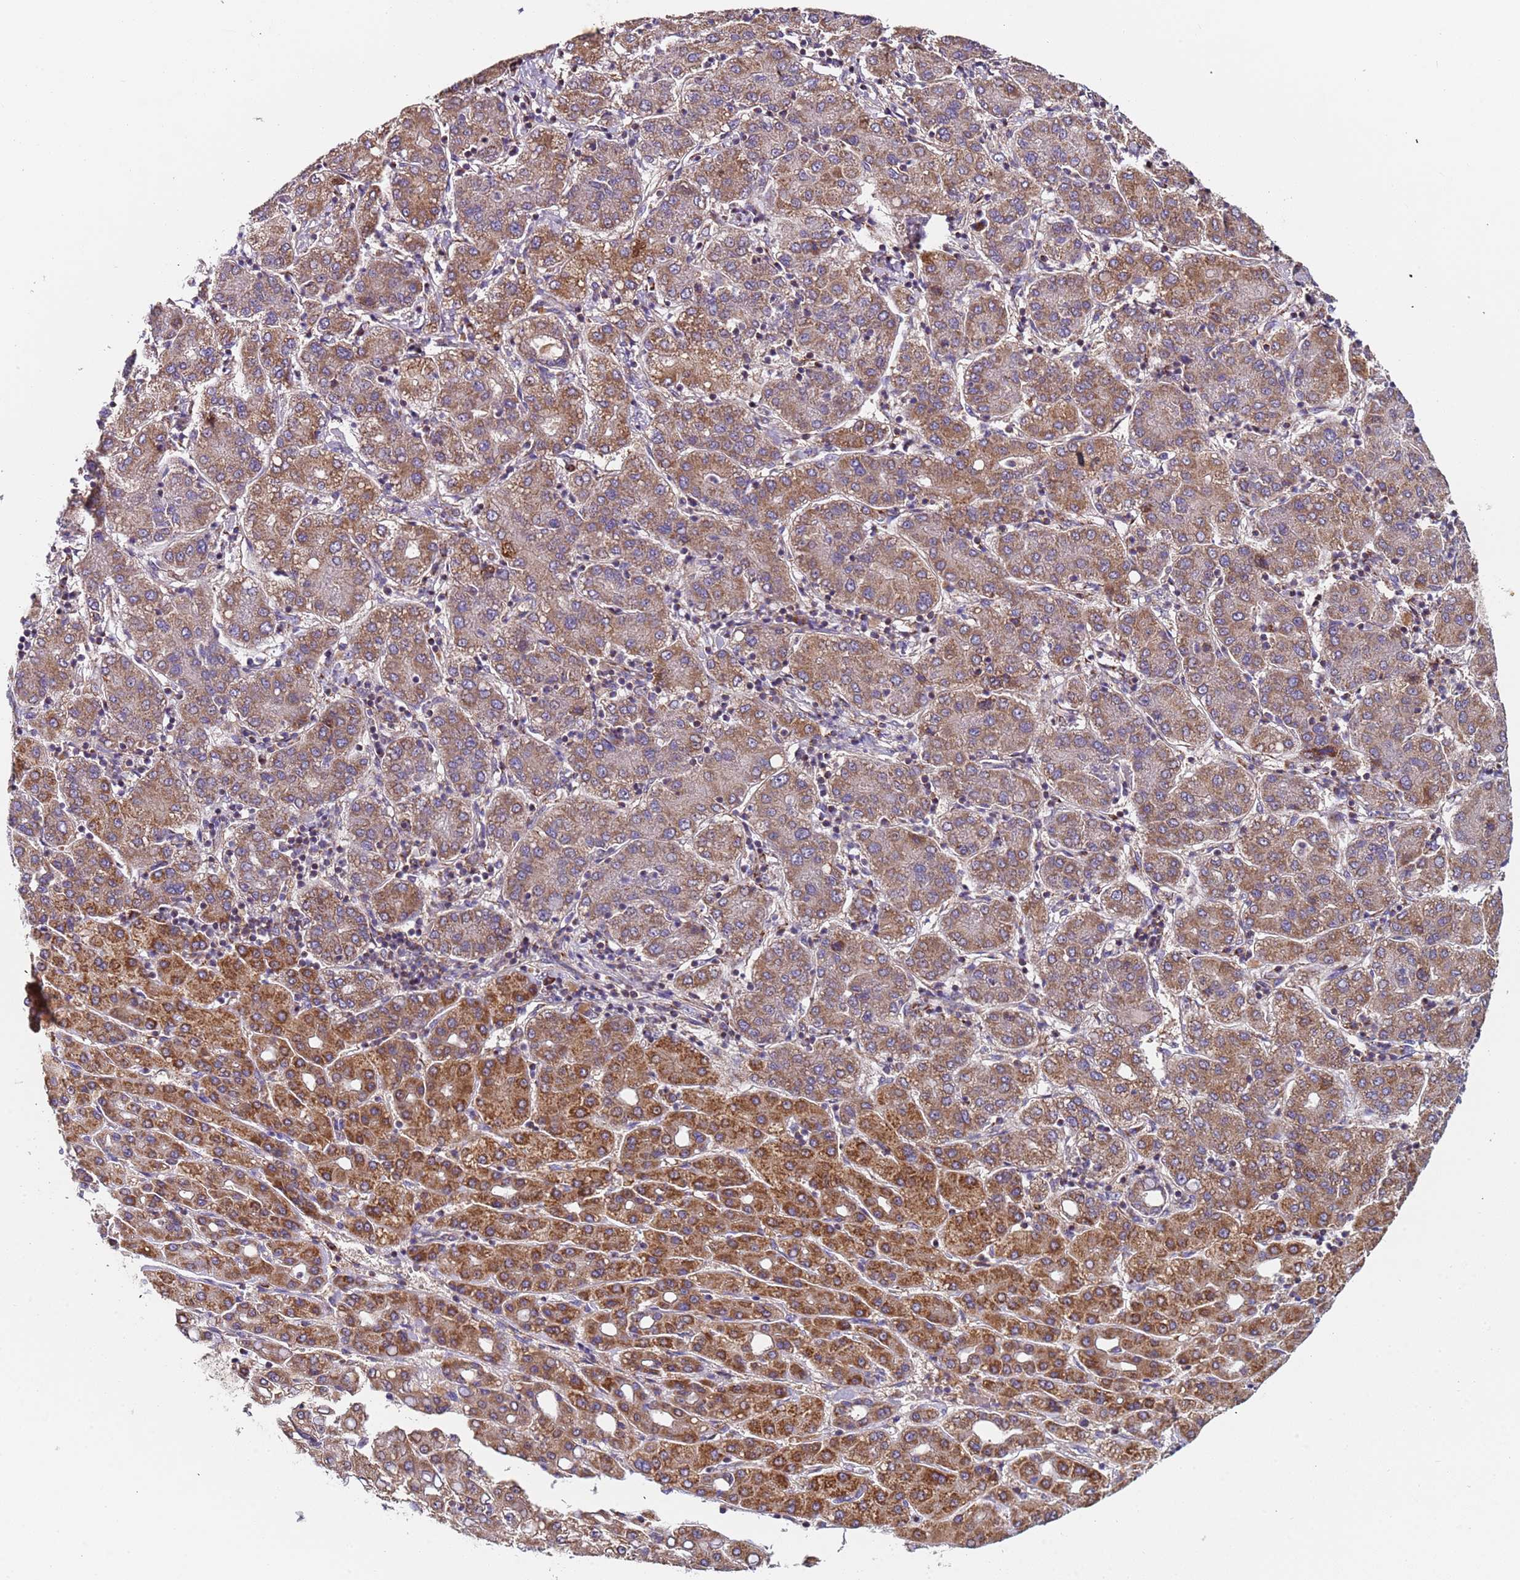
{"staining": {"intensity": "moderate", "quantity": ">75%", "location": "cytoplasmic/membranous"}, "tissue": "liver cancer", "cell_type": "Tumor cells", "image_type": "cancer", "snomed": [{"axis": "morphology", "description": "Carcinoma, Hepatocellular, NOS"}, {"axis": "topography", "description": "Liver"}], "caption": "Protein expression analysis of human liver cancer (hepatocellular carcinoma) reveals moderate cytoplasmic/membranous staining in approximately >75% of tumor cells.", "gene": "TMEM126A", "patient": {"sex": "male", "age": 65}}